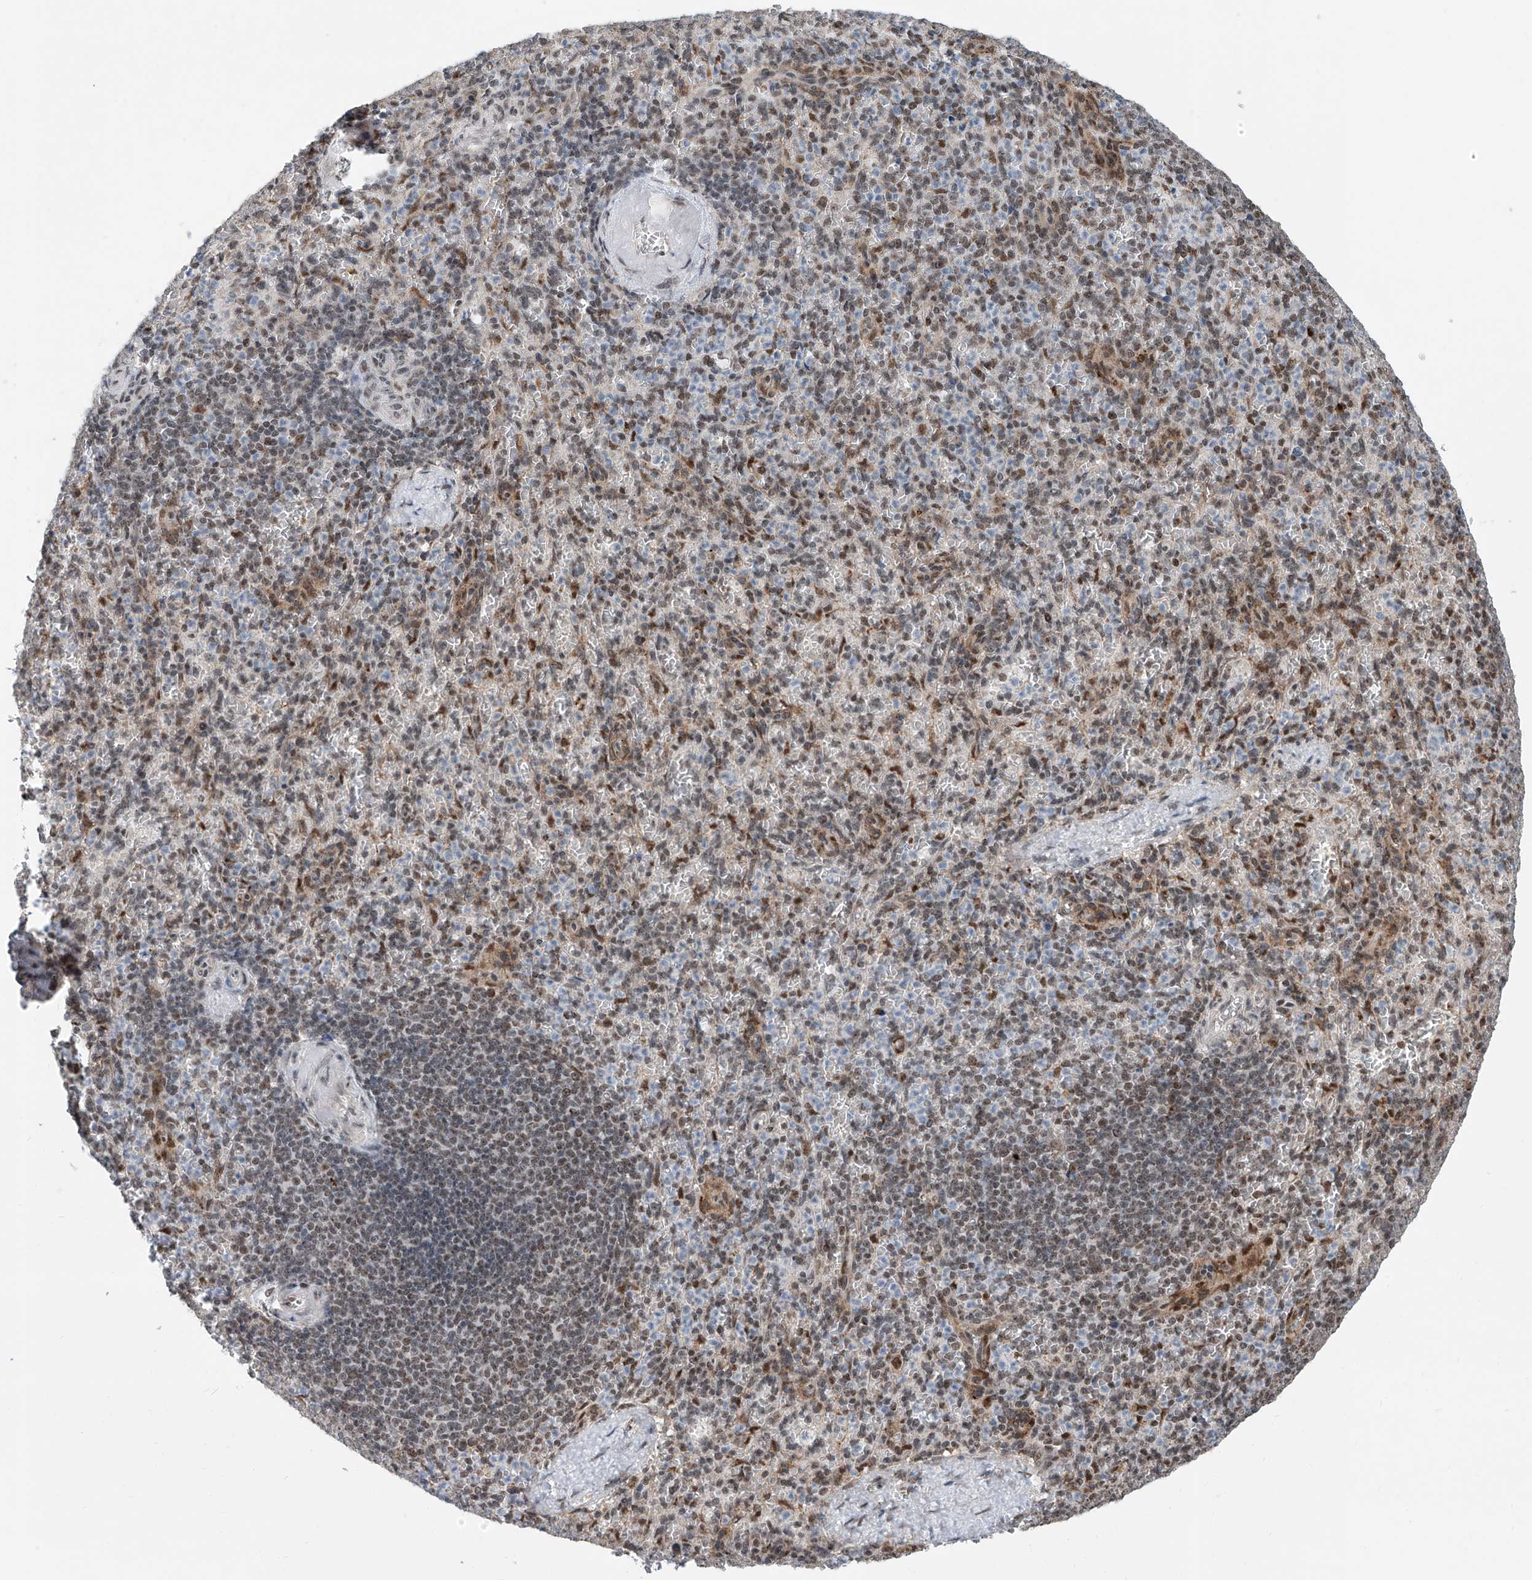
{"staining": {"intensity": "moderate", "quantity": "25%-75%", "location": "nuclear"}, "tissue": "spleen", "cell_type": "Cells in red pulp", "image_type": "normal", "snomed": [{"axis": "morphology", "description": "Normal tissue, NOS"}, {"axis": "topography", "description": "Spleen"}], "caption": "This micrograph shows immunohistochemistry staining of benign spleen, with medium moderate nuclear positivity in about 25%-75% of cells in red pulp.", "gene": "SDE2", "patient": {"sex": "female", "age": 74}}